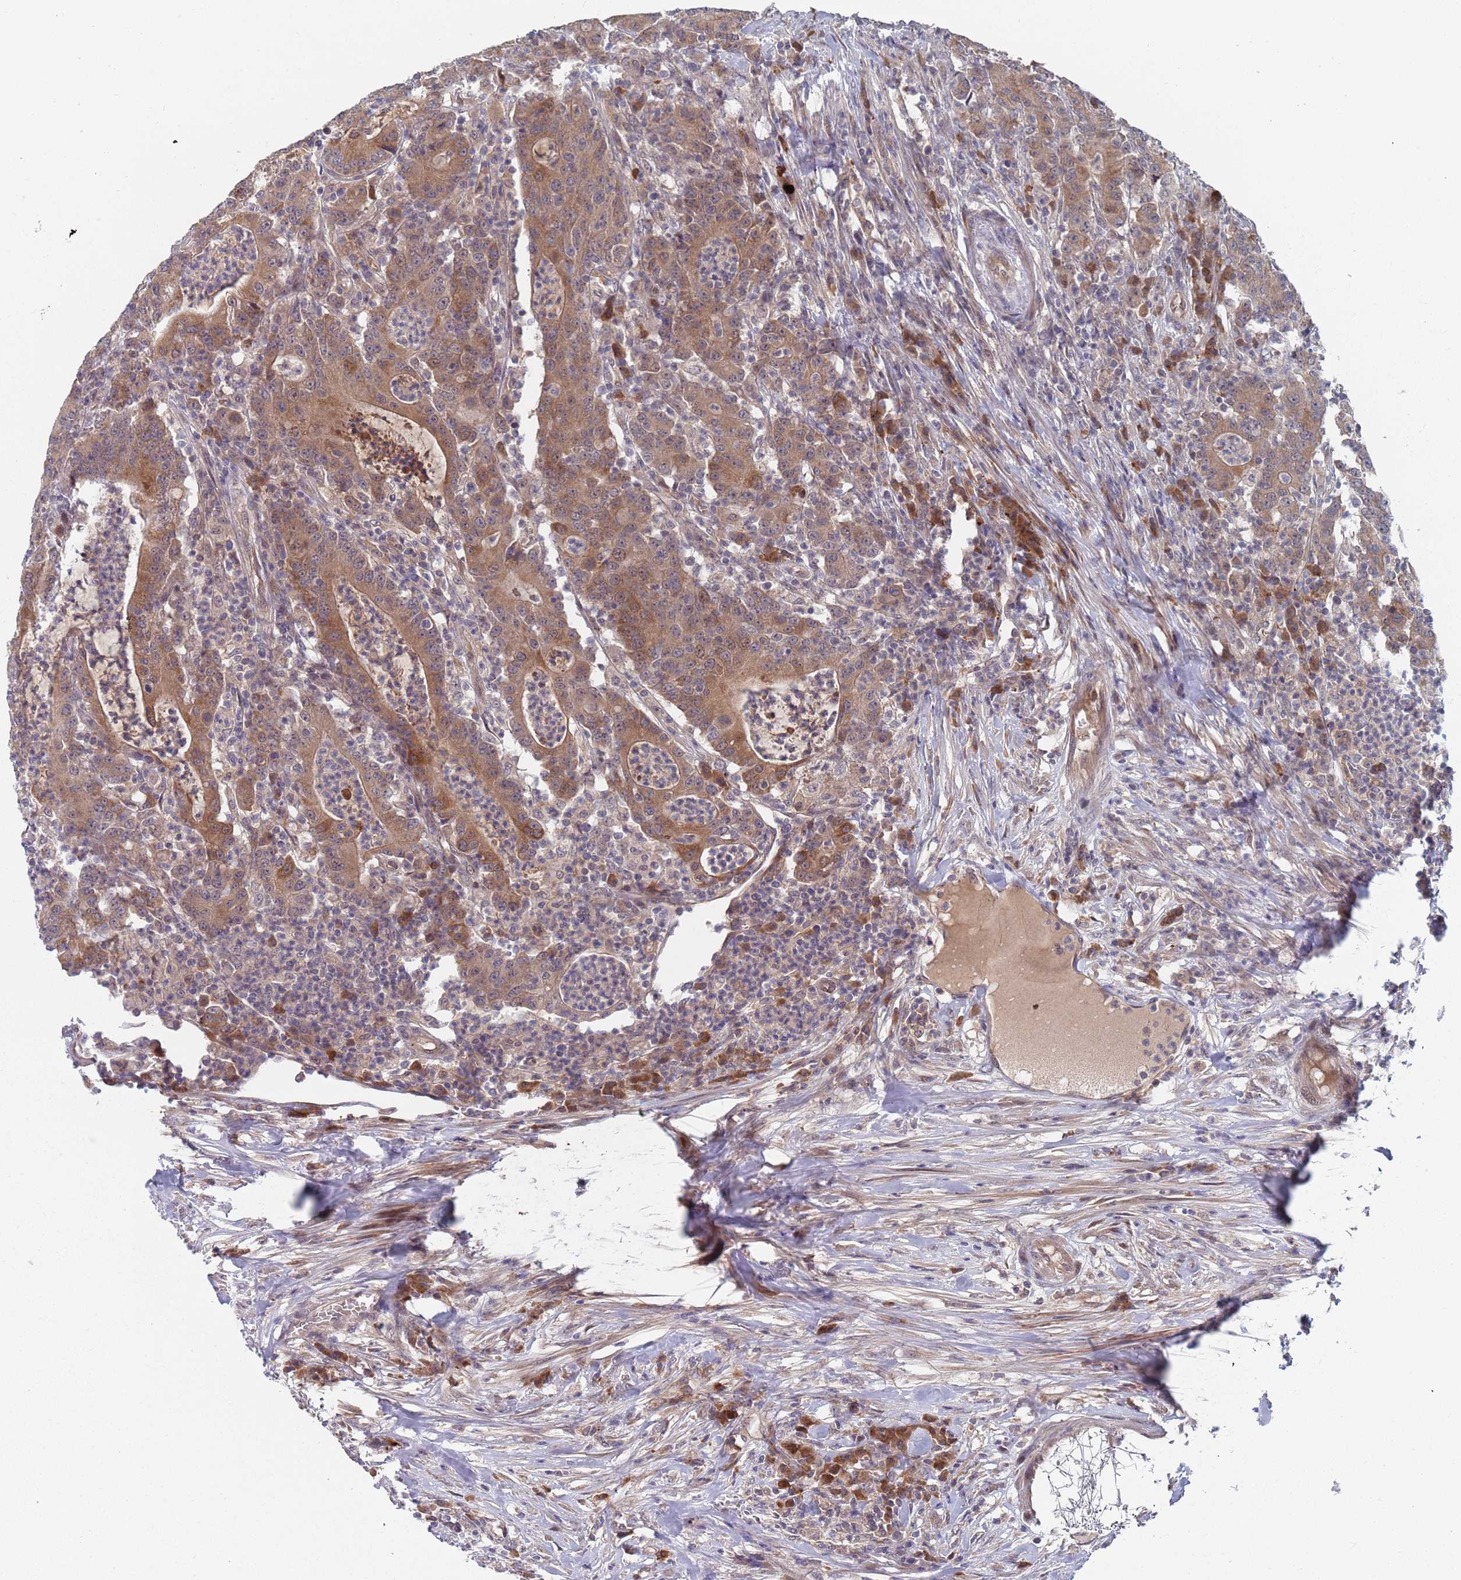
{"staining": {"intensity": "moderate", "quantity": ">75%", "location": "cytoplasmic/membranous"}, "tissue": "colorectal cancer", "cell_type": "Tumor cells", "image_type": "cancer", "snomed": [{"axis": "morphology", "description": "Adenocarcinoma, NOS"}, {"axis": "topography", "description": "Colon"}], "caption": "A high-resolution histopathology image shows immunohistochemistry (IHC) staining of colorectal adenocarcinoma, which exhibits moderate cytoplasmic/membranous staining in about >75% of tumor cells.", "gene": "ZNF140", "patient": {"sex": "male", "age": 83}}